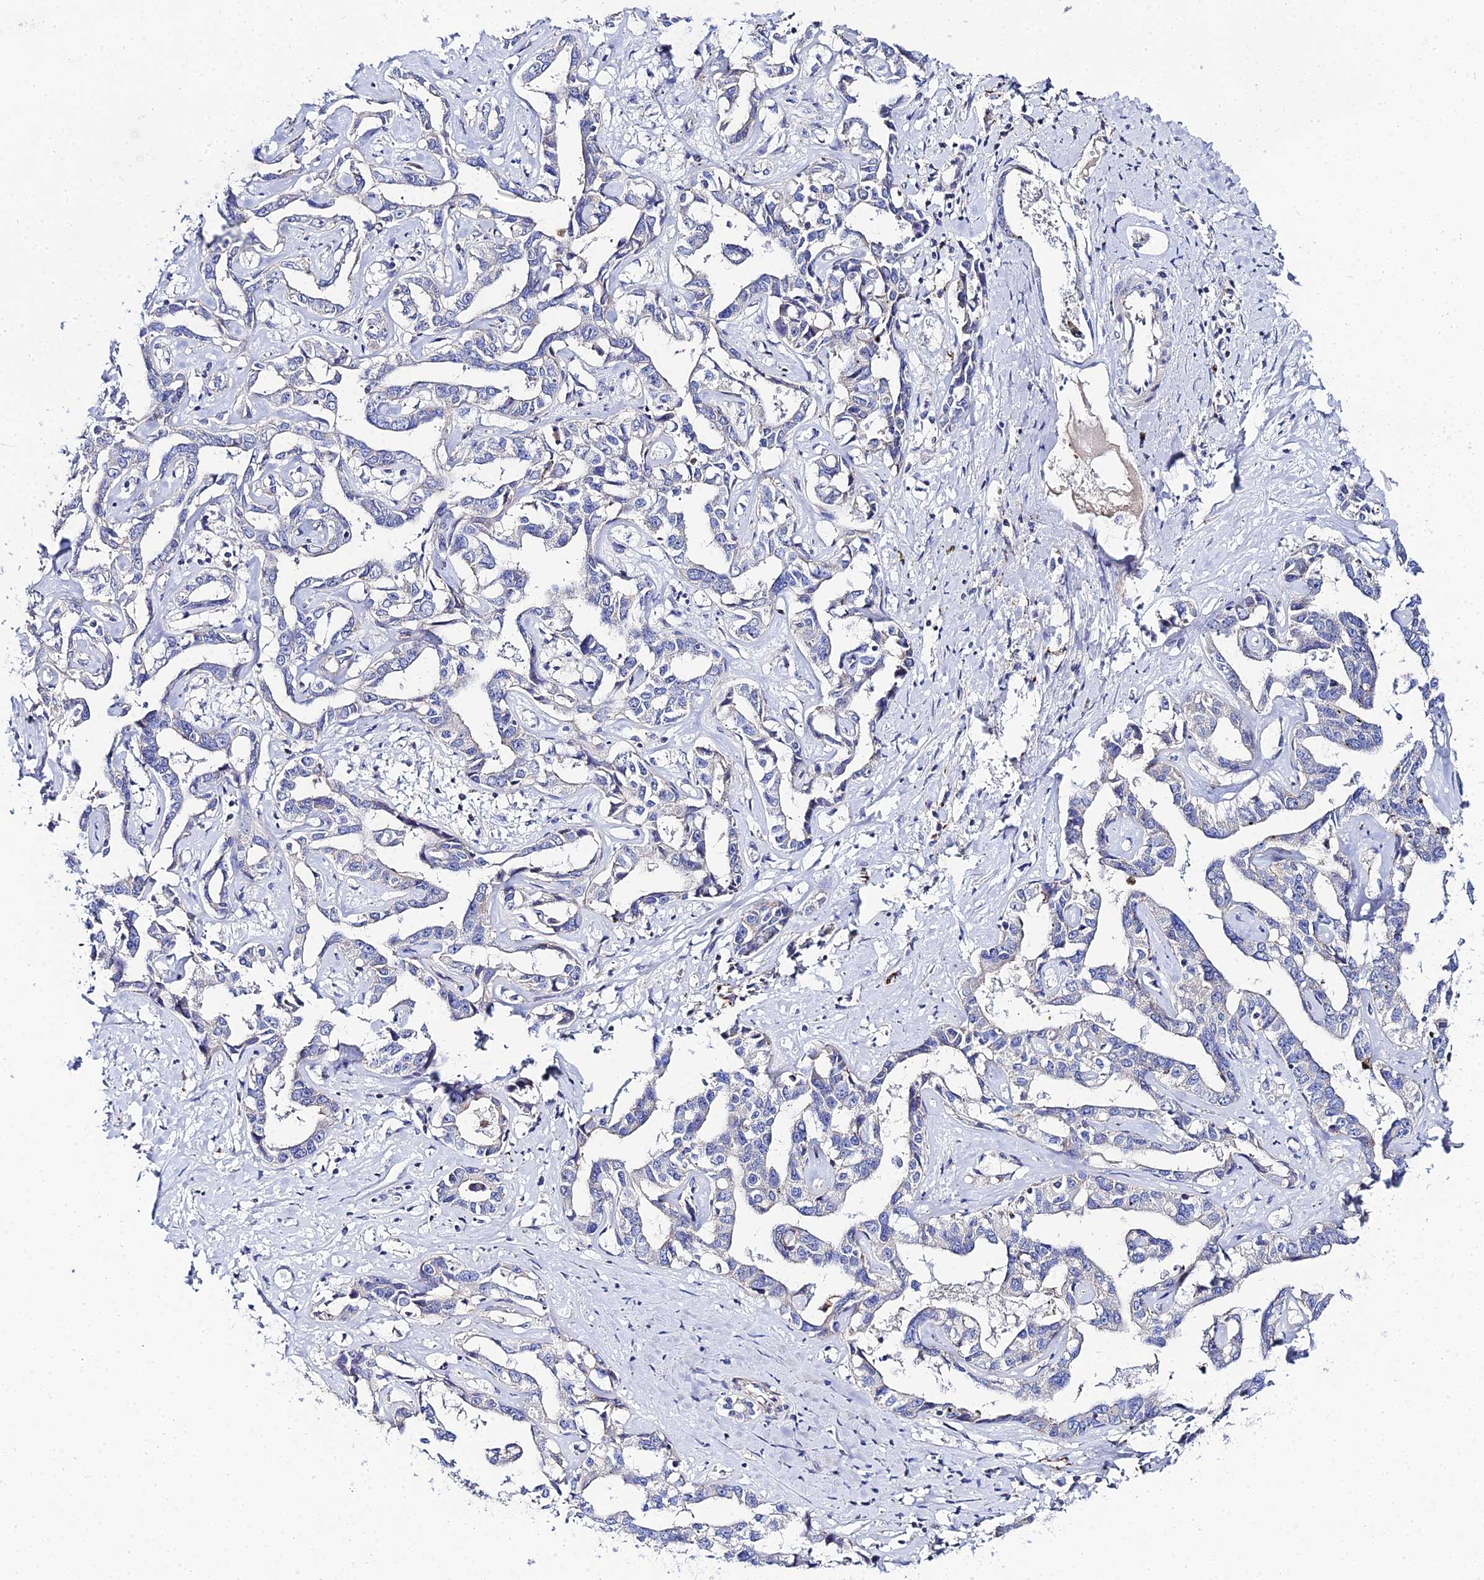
{"staining": {"intensity": "negative", "quantity": "none", "location": "none"}, "tissue": "liver cancer", "cell_type": "Tumor cells", "image_type": "cancer", "snomed": [{"axis": "morphology", "description": "Cholangiocarcinoma"}, {"axis": "topography", "description": "Liver"}], "caption": "This is a histopathology image of immunohistochemistry (IHC) staining of liver cancer (cholangiocarcinoma), which shows no staining in tumor cells. (Immunohistochemistry (ihc), brightfield microscopy, high magnification).", "gene": "APOBEC3H", "patient": {"sex": "male", "age": 59}}